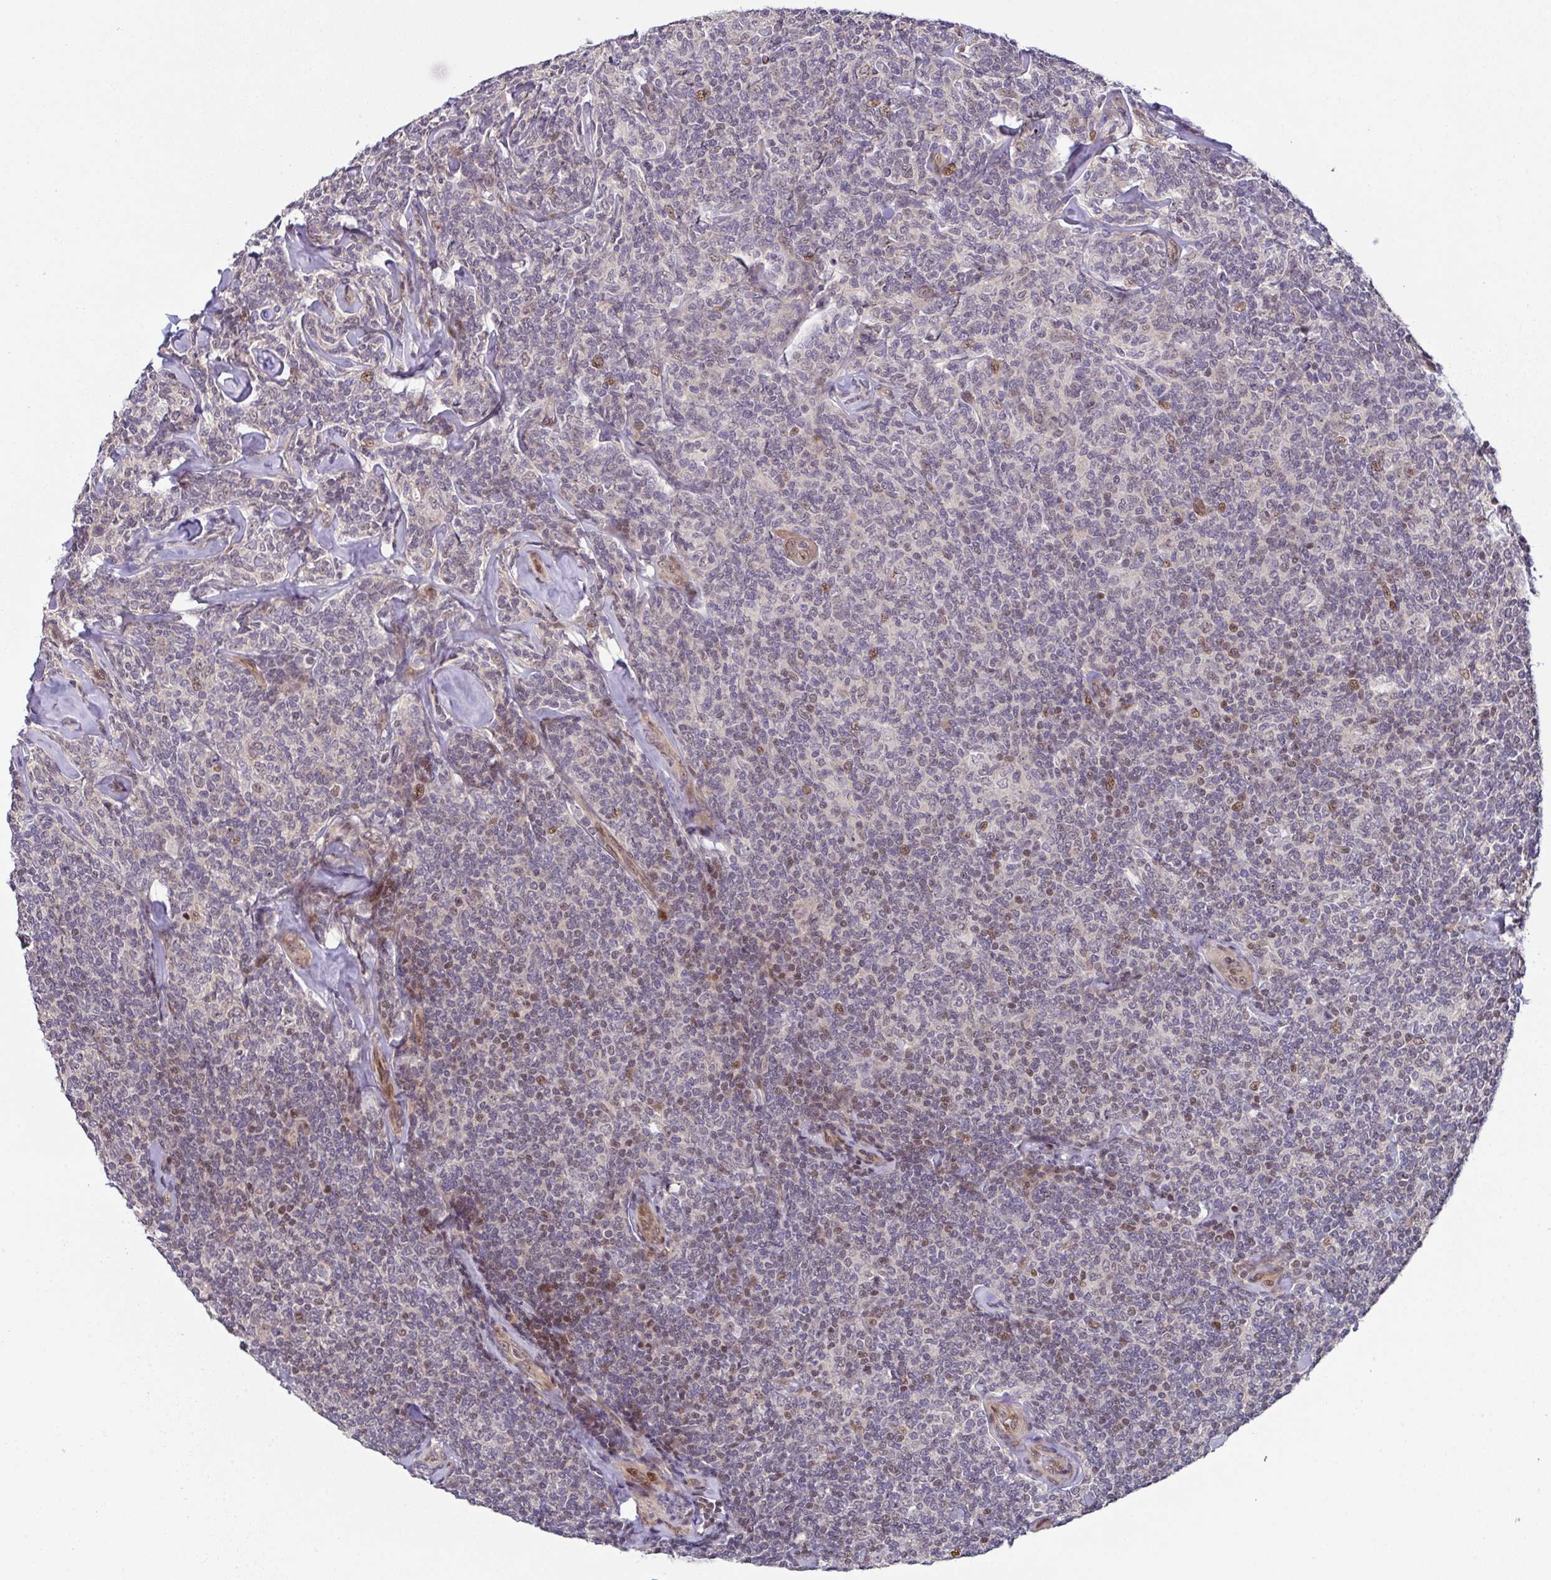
{"staining": {"intensity": "weak", "quantity": "<25%", "location": "nuclear"}, "tissue": "lymphoma", "cell_type": "Tumor cells", "image_type": "cancer", "snomed": [{"axis": "morphology", "description": "Malignant lymphoma, non-Hodgkin's type, Low grade"}, {"axis": "topography", "description": "Lymph node"}], "caption": "Tumor cells show no significant protein staining in low-grade malignant lymphoma, non-Hodgkin's type.", "gene": "DNAJB1", "patient": {"sex": "female", "age": 56}}